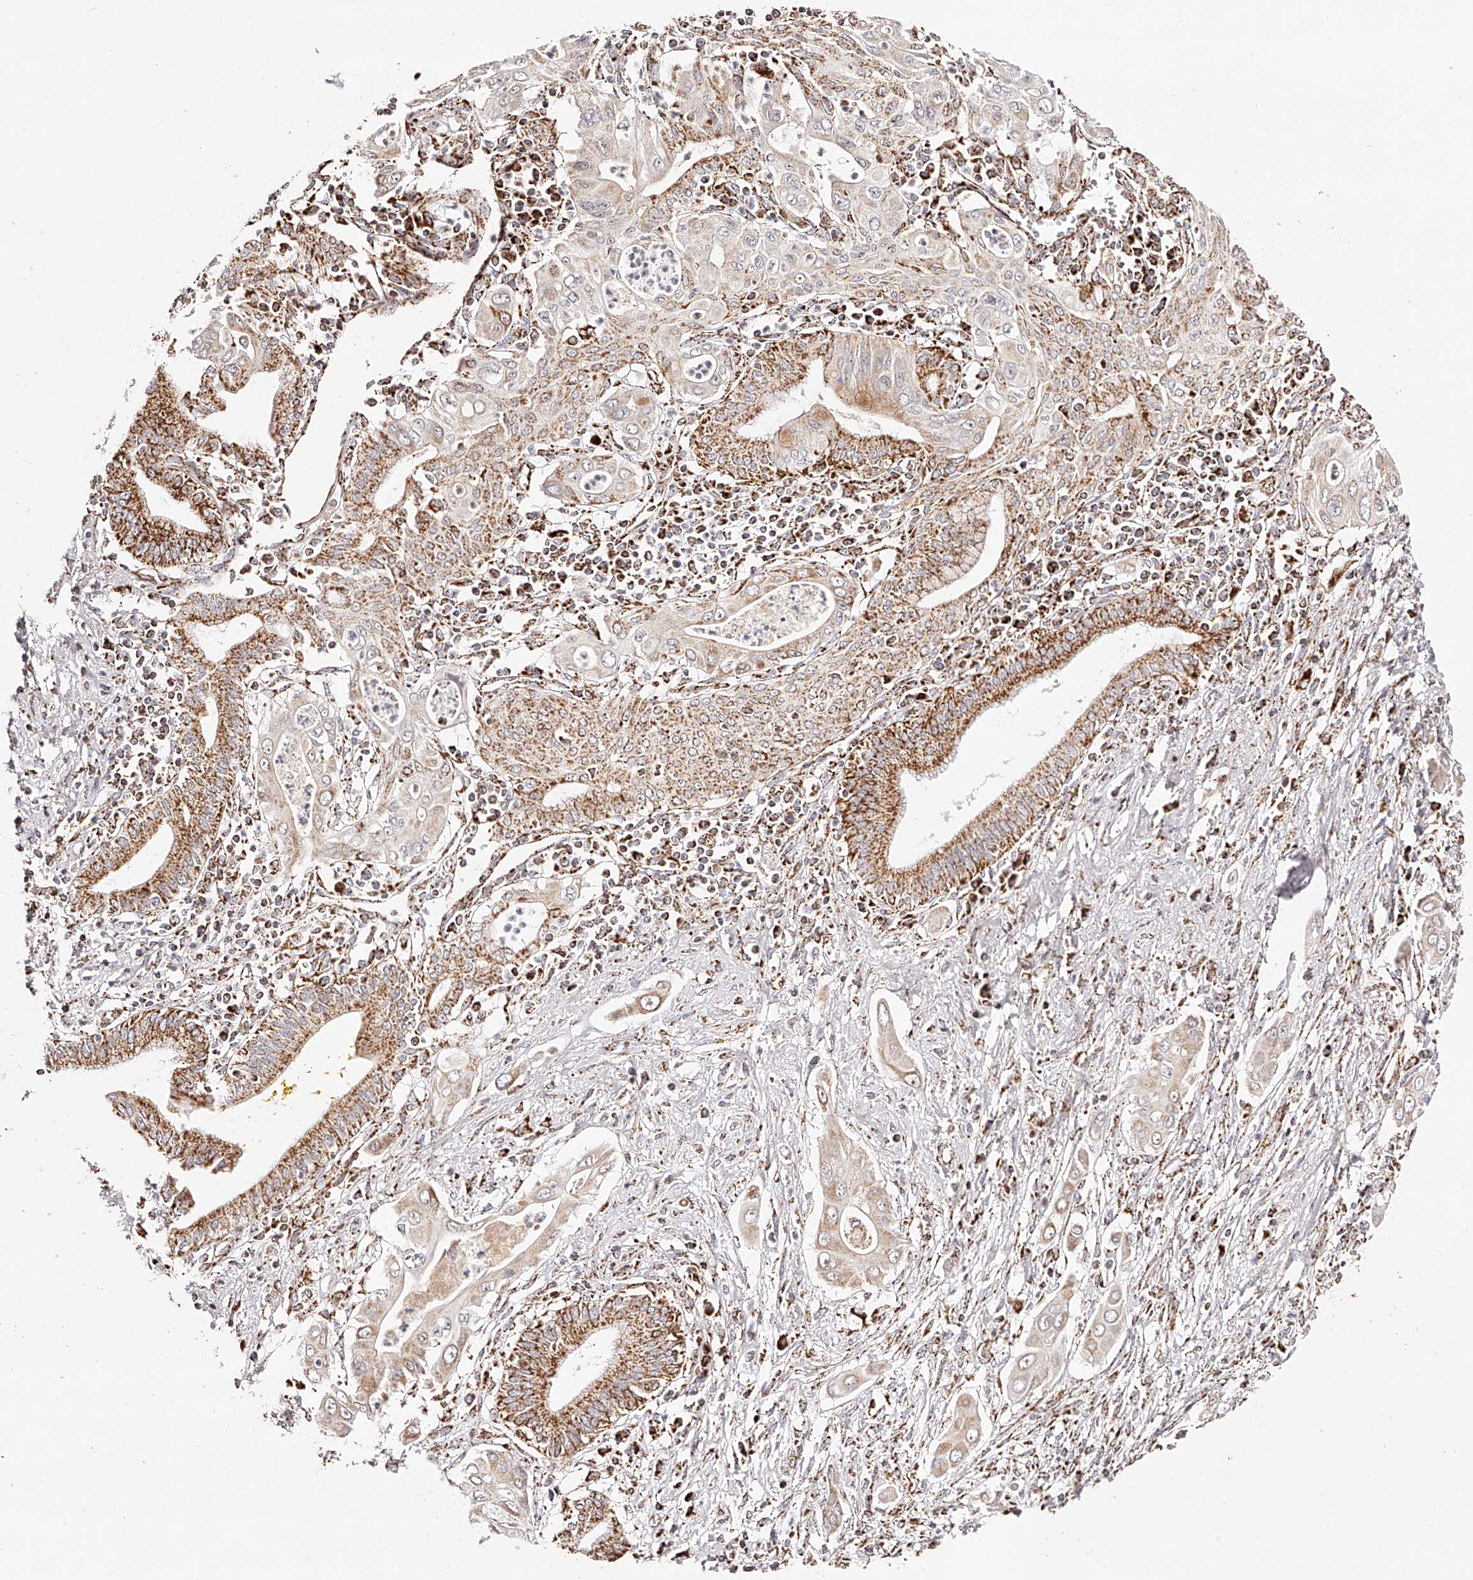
{"staining": {"intensity": "weak", "quantity": "25%-75%", "location": "cytoplasmic/membranous"}, "tissue": "pancreatic cancer", "cell_type": "Tumor cells", "image_type": "cancer", "snomed": [{"axis": "morphology", "description": "Adenocarcinoma, NOS"}, {"axis": "topography", "description": "Pancreas"}], "caption": "Immunohistochemistry (IHC) micrograph of neoplastic tissue: pancreatic cancer (adenocarcinoma) stained using immunohistochemistry shows low levels of weak protein expression localized specifically in the cytoplasmic/membranous of tumor cells, appearing as a cytoplasmic/membranous brown color.", "gene": "NDUFV3", "patient": {"sex": "male", "age": 58}}